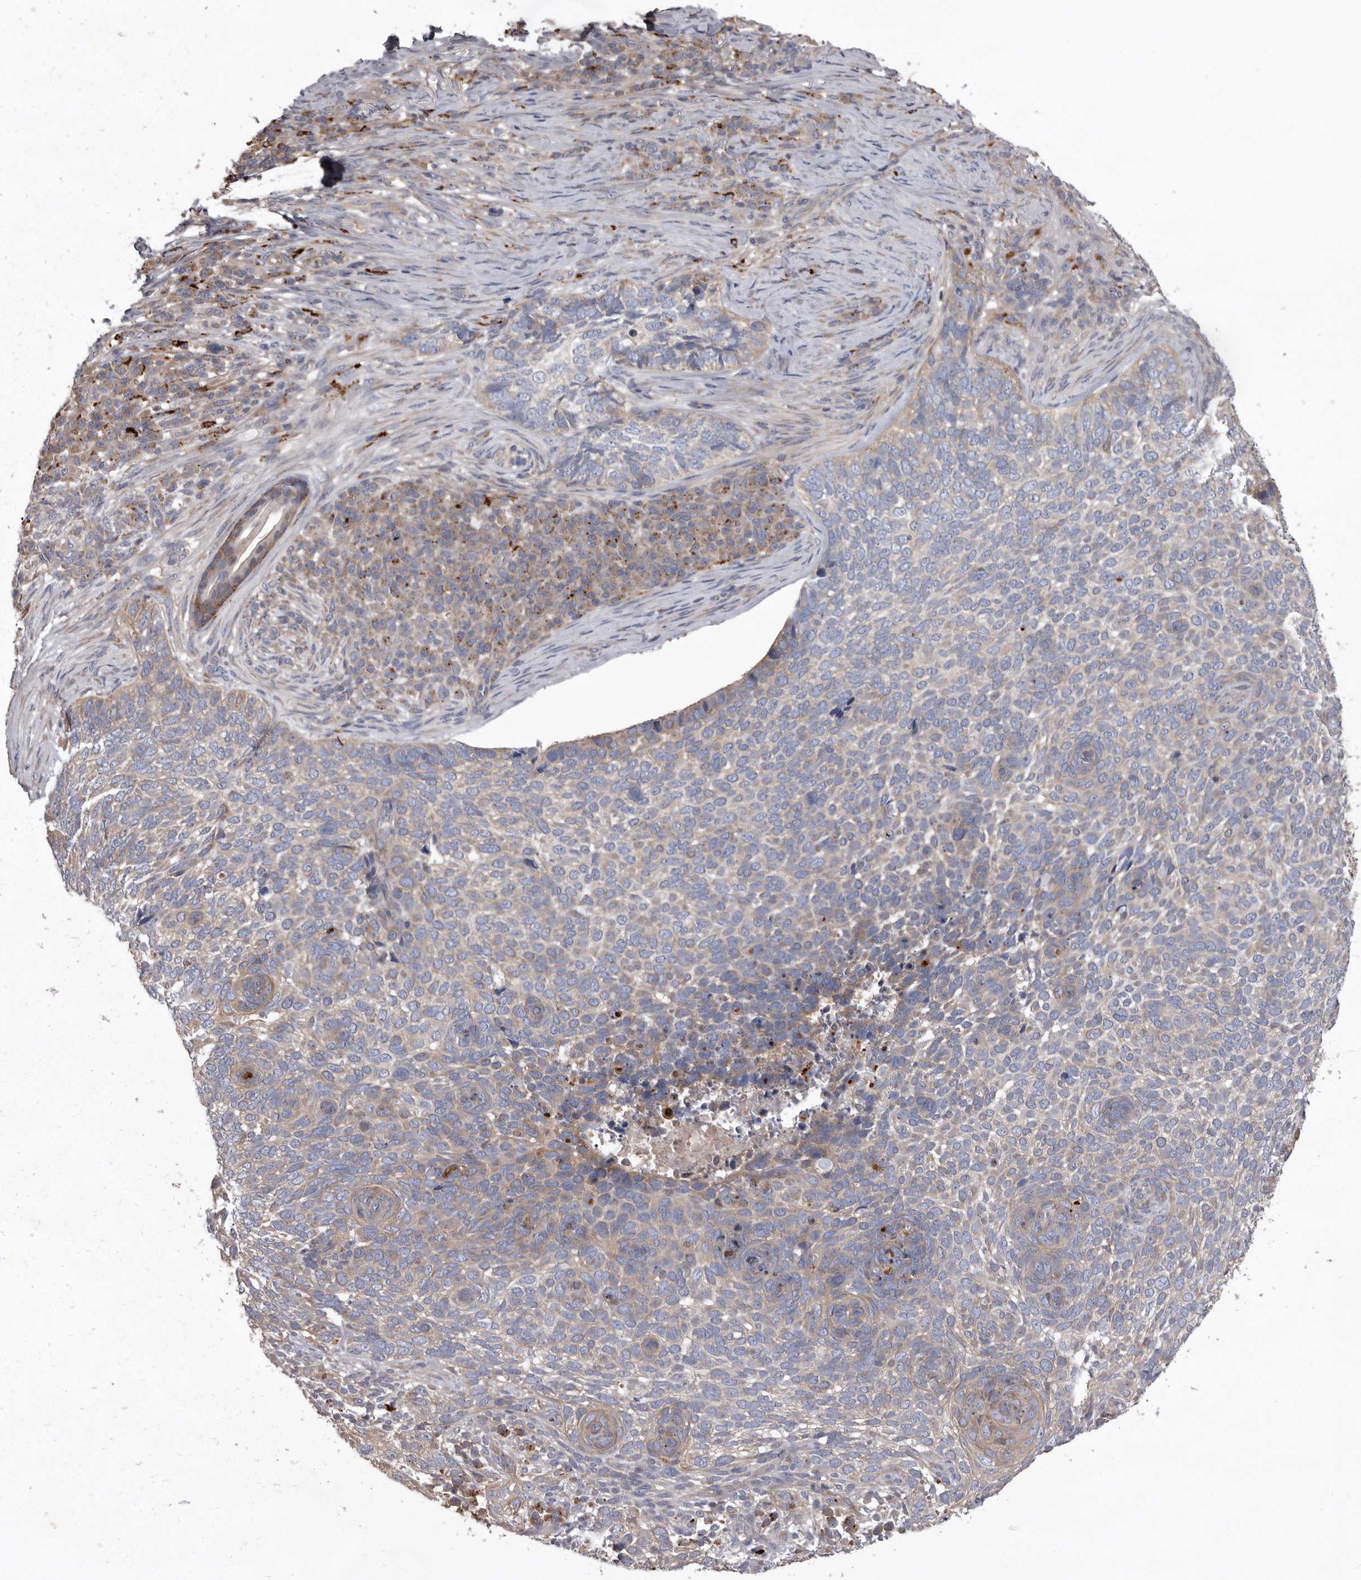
{"staining": {"intensity": "weak", "quantity": "25%-75%", "location": "cytoplasmic/membranous"}, "tissue": "skin cancer", "cell_type": "Tumor cells", "image_type": "cancer", "snomed": [{"axis": "morphology", "description": "Basal cell carcinoma"}, {"axis": "topography", "description": "Skin"}], "caption": "A micrograph of human skin cancer (basal cell carcinoma) stained for a protein demonstrates weak cytoplasmic/membranous brown staining in tumor cells.", "gene": "WDR47", "patient": {"sex": "female", "age": 64}}